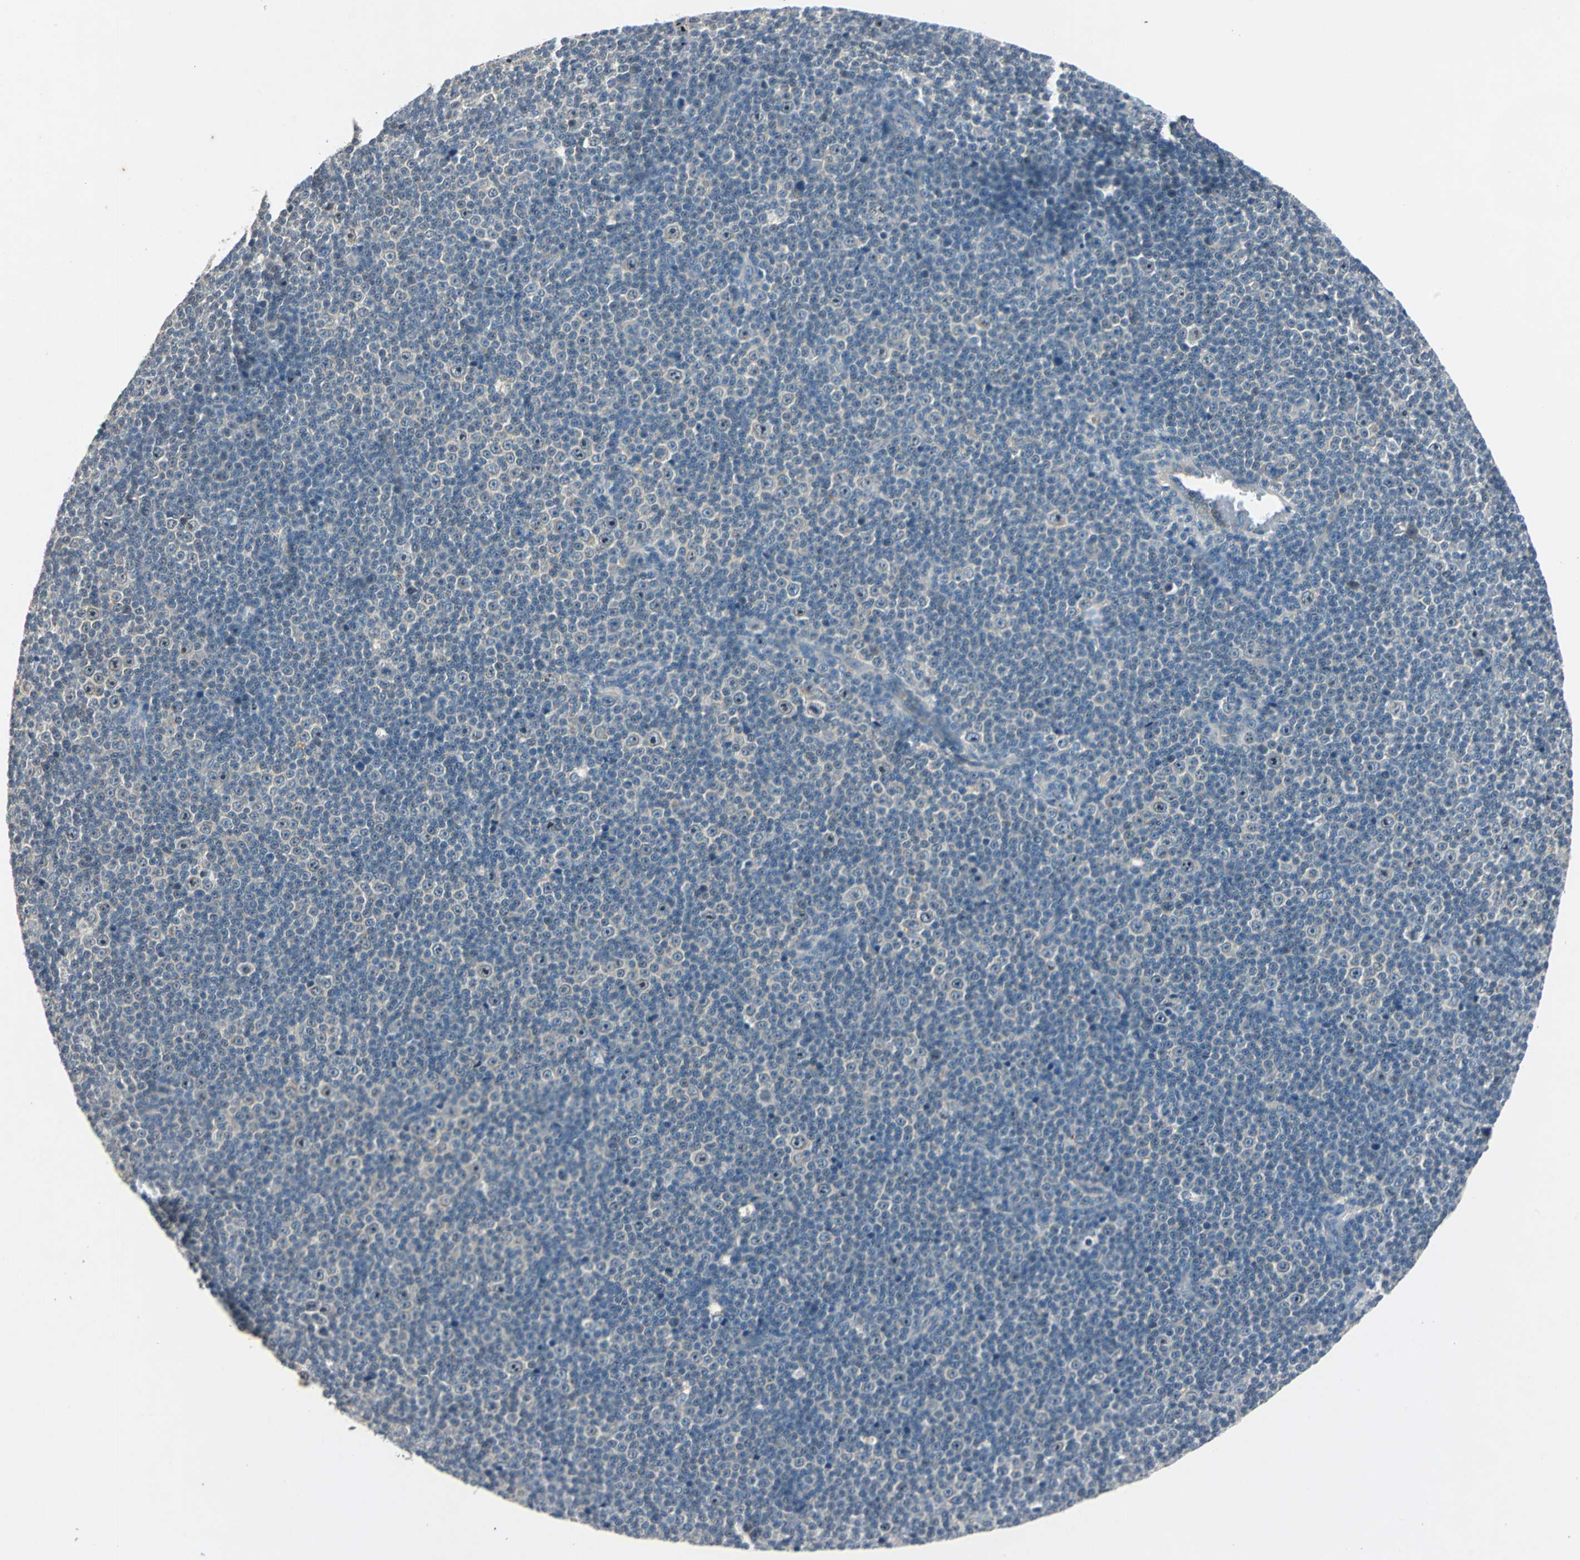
{"staining": {"intensity": "negative", "quantity": "none", "location": "none"}, "tissue": "lymphoma", "cell_type": "Tumor cells", "image_type": "cancer", "snomed": [{"axis": "morphology", "description": "Malignant lymphoma, non-Hodgkin's type, Low grade"}, {"axis": "topography", "description": "Lymph node"}], "caption": "Tumor cells are negative for brown protein staining in lymphoma.", "gene": "SLC2A13", "patient": {"sex": "female", "age": 67}}